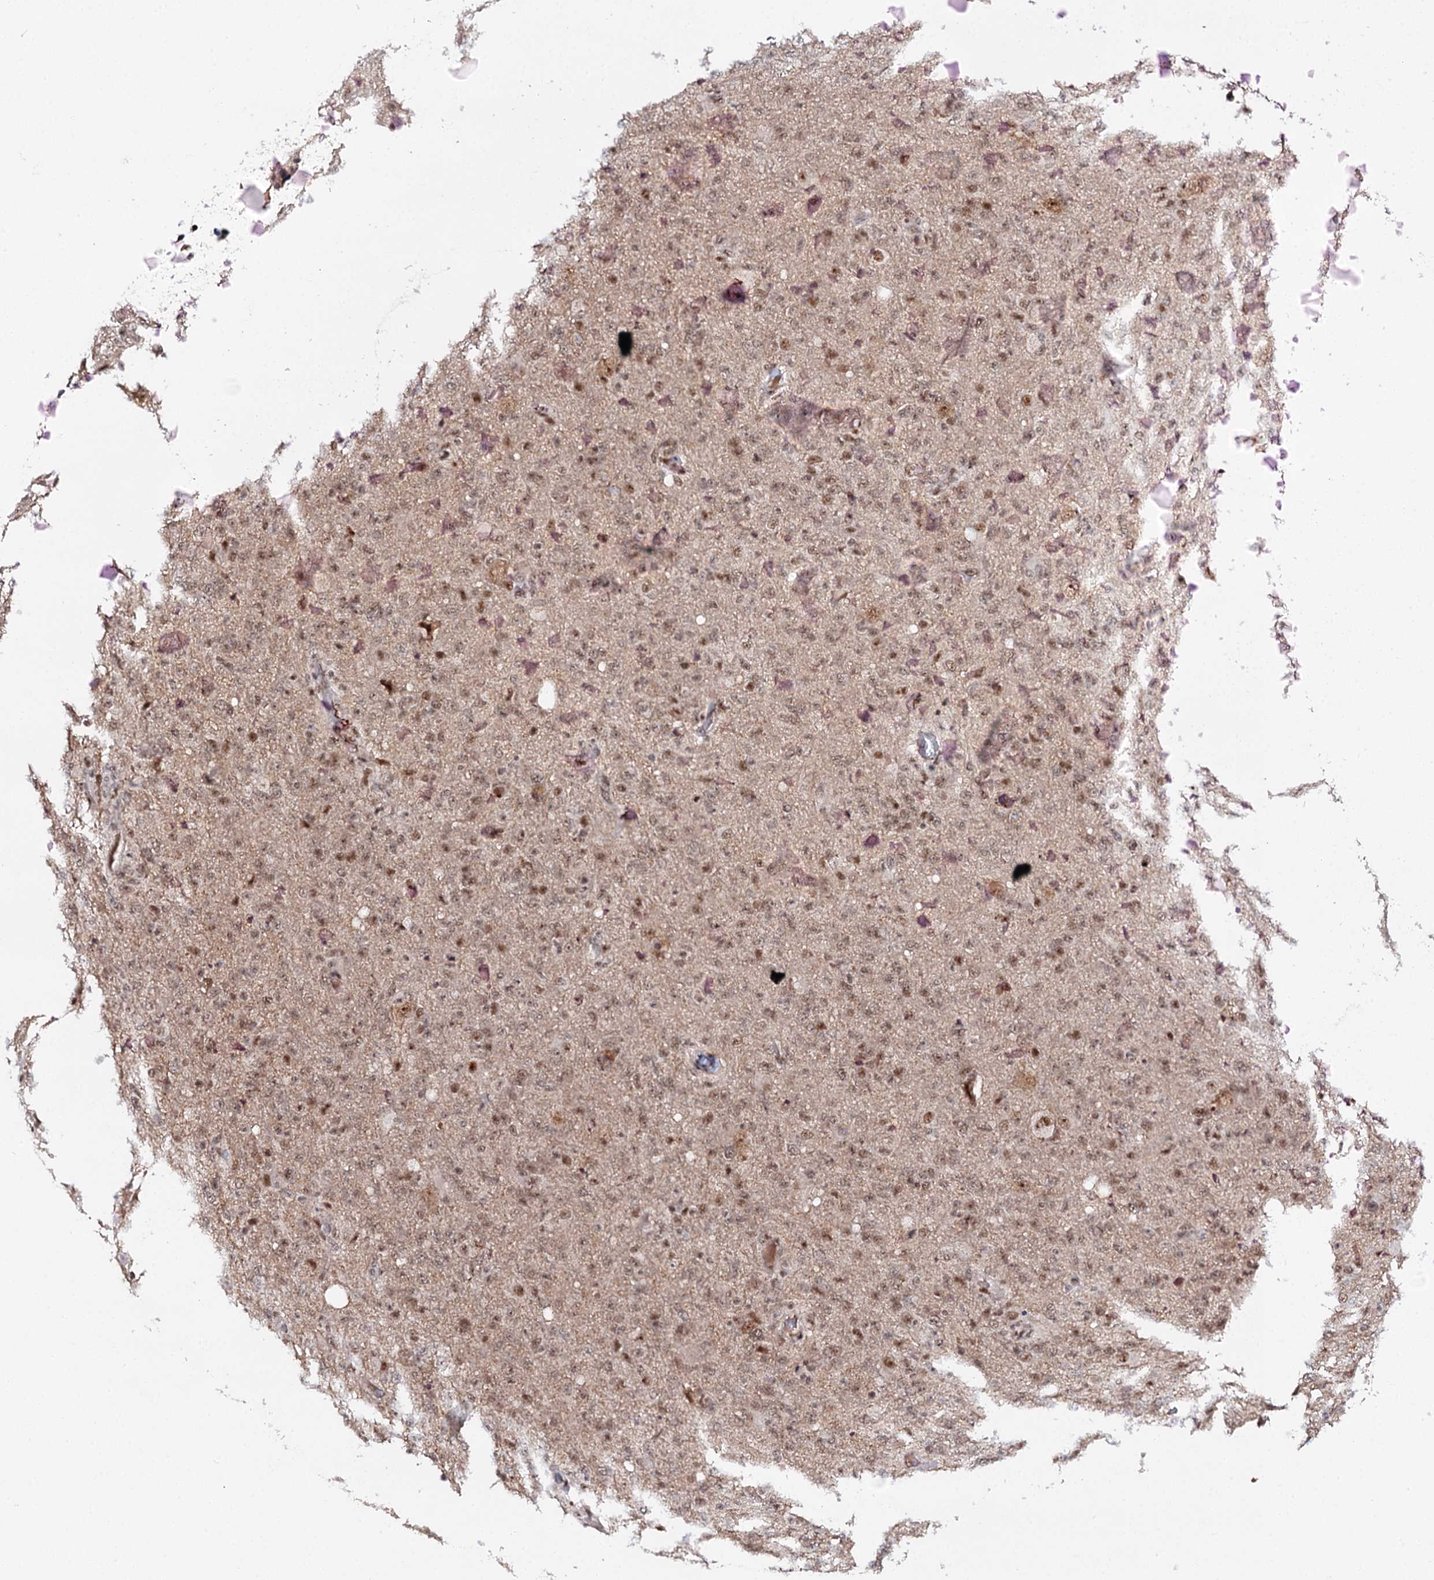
{"staining": {"intensity": "moderate", "quantity": ">75%", "location": "nuclear"}, "tissue": "glioma", "cell_type": "Tumor cells", "image_type": "cancer", "snomed": [{"axis": "morphology", "description": "Glioma, malignant, High grade"}, {"axis": "topography", "description": "Brain"}], "caption": "Protein positivity by IHC demonstrates moderate nuclear staining in about >75% of tumor cells in glioma.", "gene": "BUD13", "patient": {"sex": "female", "age": 57}}